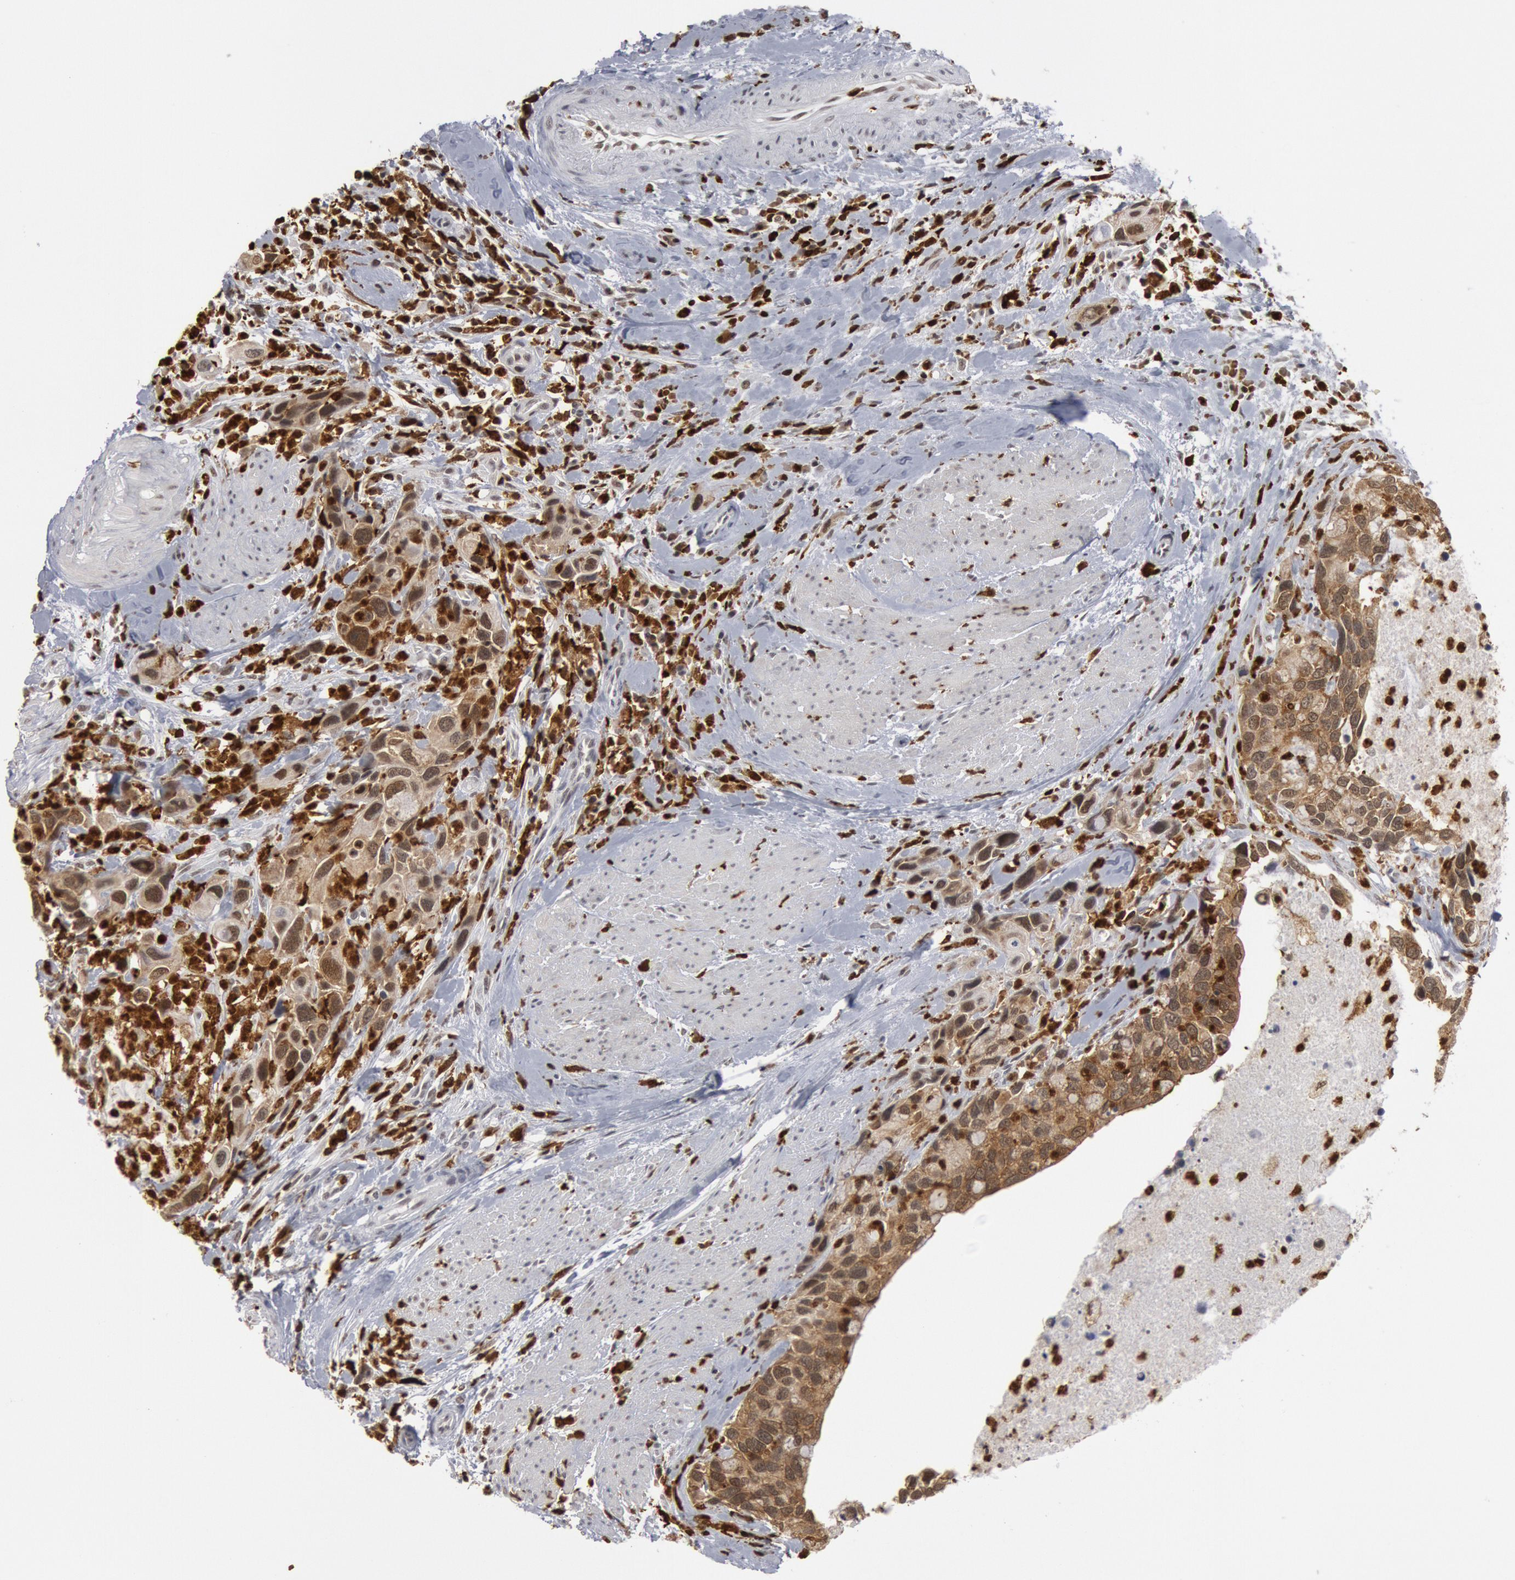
{"staining": {"intensity": "moderate", "quantity": ">75%", "location": "cytoplasmic/membranous,nuclear"}, "tissue": "urothelial cancer", "cell_type": "Tumor cells", "image_type": "cancer", "snomed": [{"axis": "morphology", "description": "Urothelial carcinoma, High grade"}, {"axis": "topography", "description": "Urinary bladder"}], "caption": "Moderate cytoplasmic/membranous and nuclear protein positivity is seen in approximately >75% of tumor cells in high-grade urothelial carcinoma.", "gene": "PTPN6", "patient": {"sex": "male", "age": 66}}